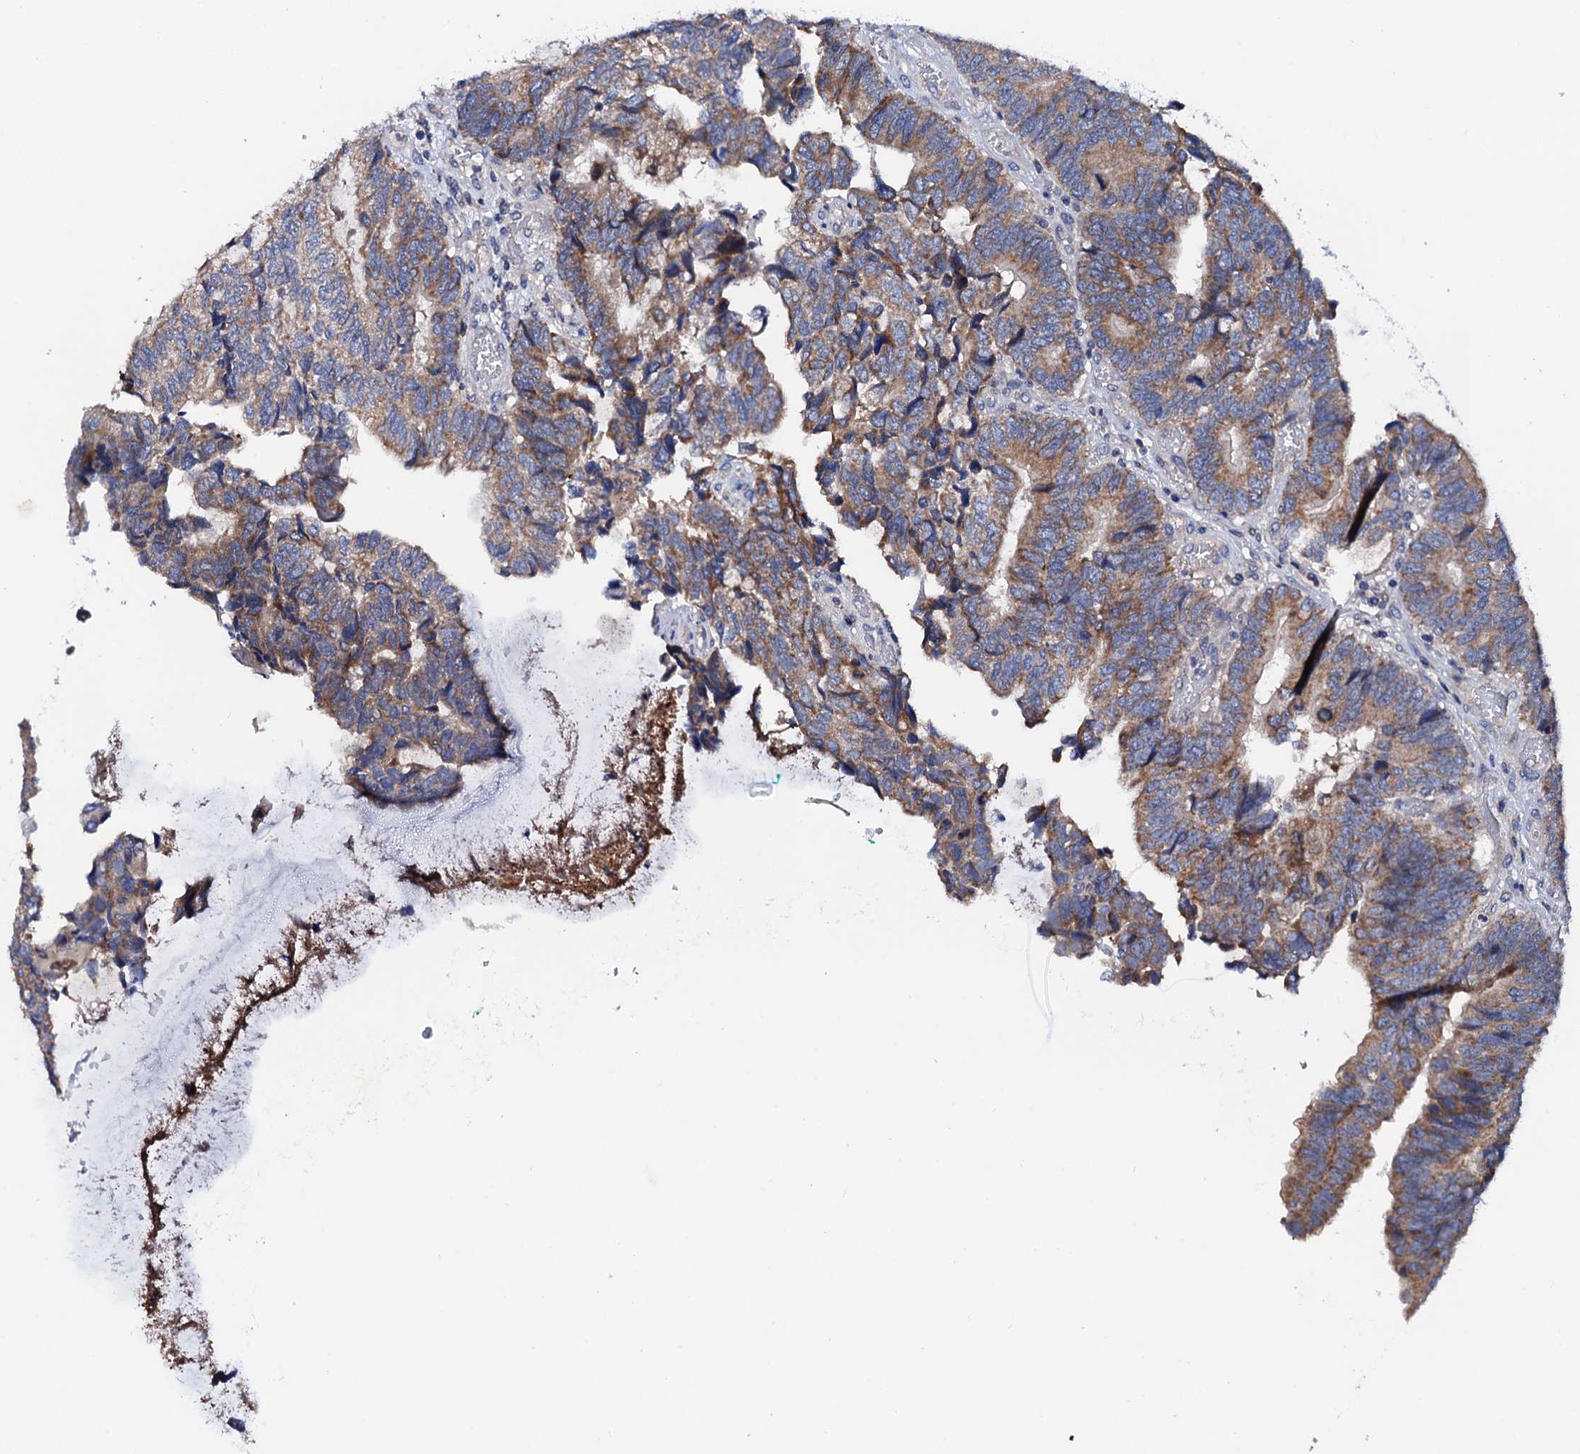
{"staining": {"intensity": "moderate", "quantity": ">75%", "location": "cytoplasmic/membranous"}, "tissue": "colorectal cancer", "cell_type": "Tumor cells", "image_type": "cancer", "snomed": [{"axis": "morphology", "description": "Adenocarcinoma, NOS"}, {"axis": "topography", "description": "Colon"}], "caption": "Immunohistochemical staining of human colorectal cancer demonstrates medium levels of moderate cytoplasmic/membranous expression in approximately >75% of tumor cells.", "gene": "MRPL48", "patient": {"sex": "female", "age": 67}}